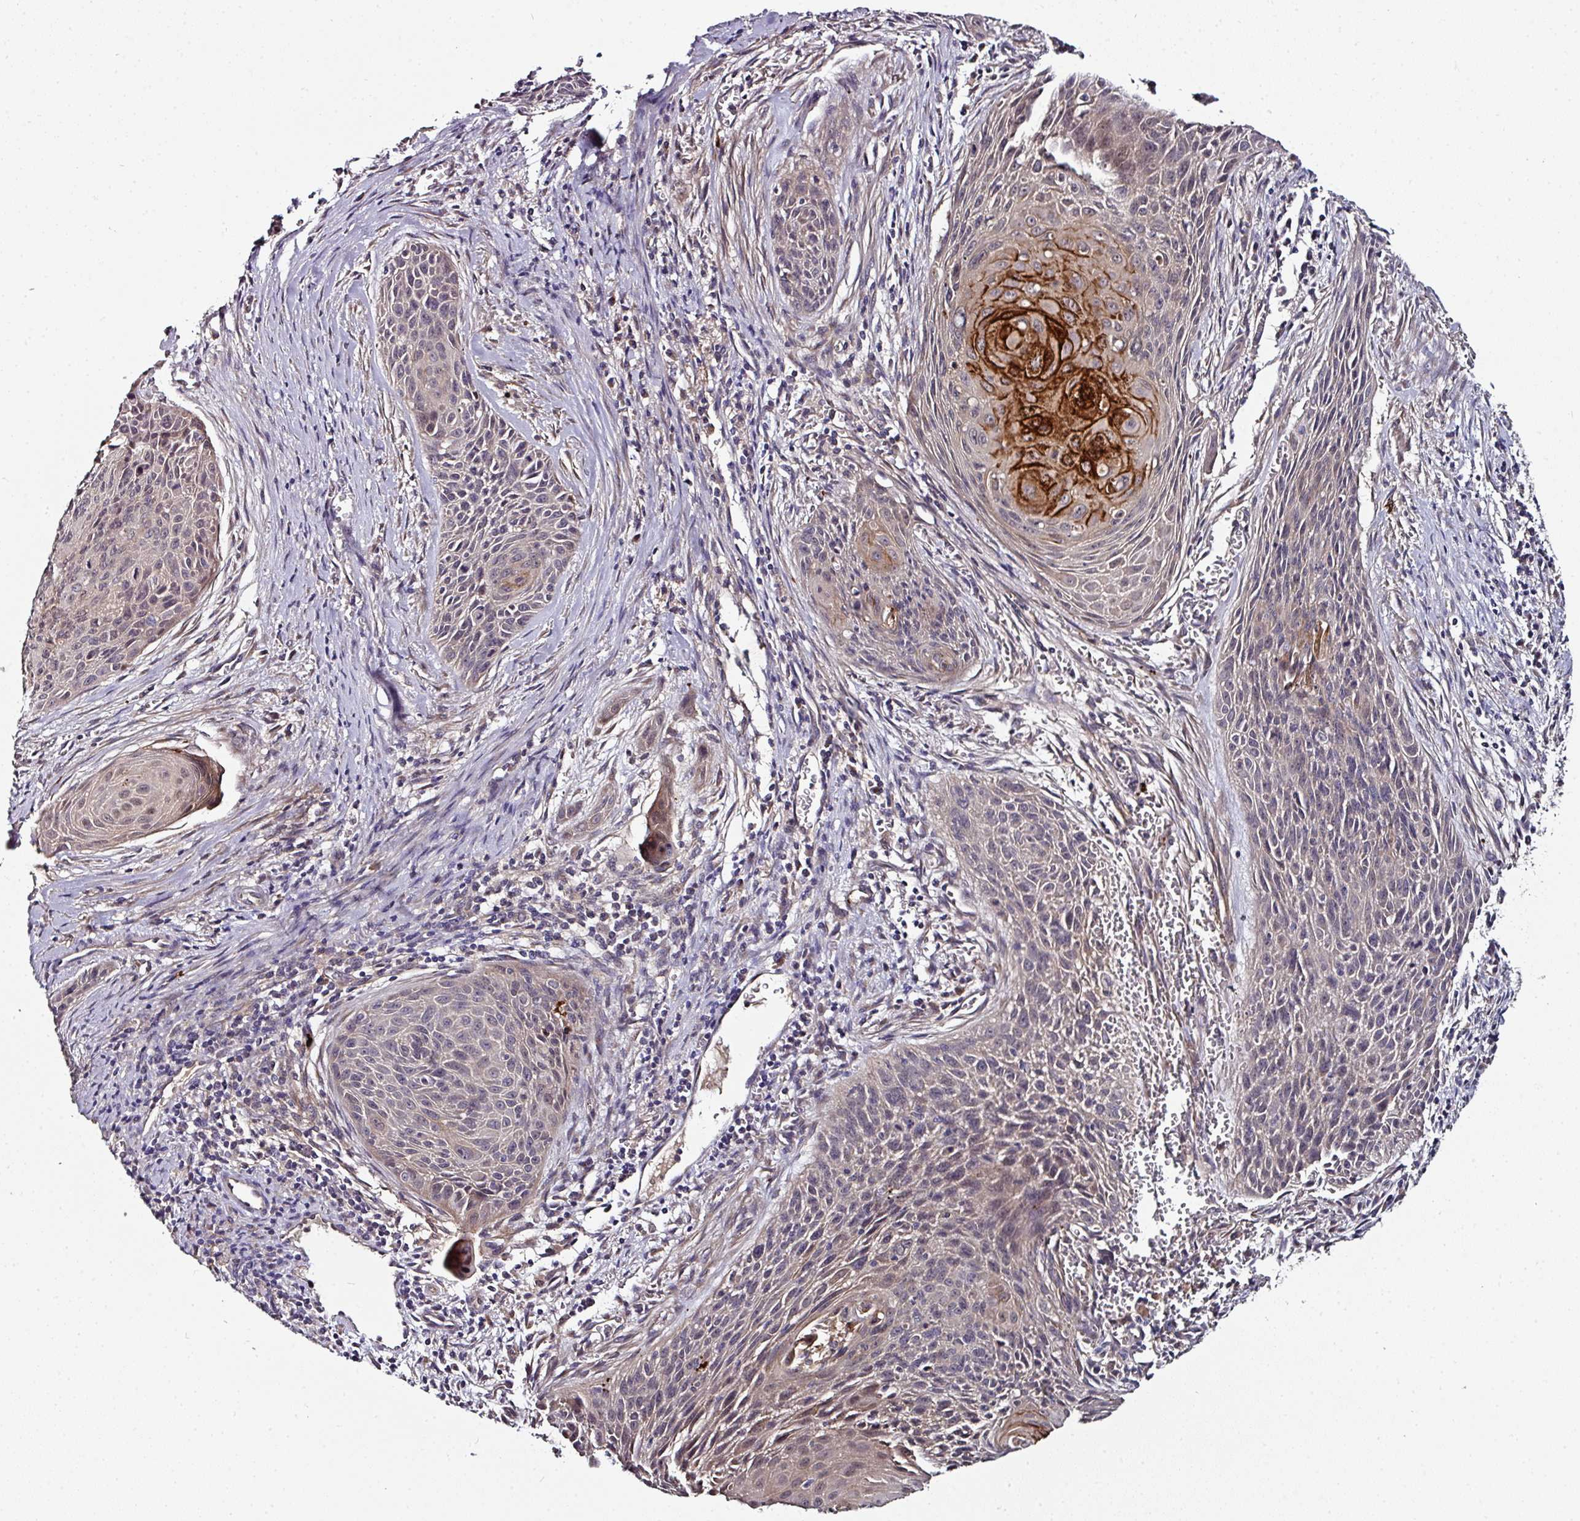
{"staining": {"intensity": "strong", "quantity": "<25%", "location": "cytoplasmic/membranous"}, "tissue": "cervical cancer", "cell_type": "Tumor cells", "image_type": "cancer", "snomed": [{"axis": "morphology", "description": "Squamous cell carcinoma, NOS"}, {"axis": "topography", "description": "Cervix"}], "caption": "Protein expression analysis of human squamous cell carcinoma (cervical) reveals strong cytoplasmic/membranous positivity in approximately <25% of tumor cells. Nuclei are stained in blue.", "gene": "CTDSP2", "patient": {"sex": "female", "age": 55}}